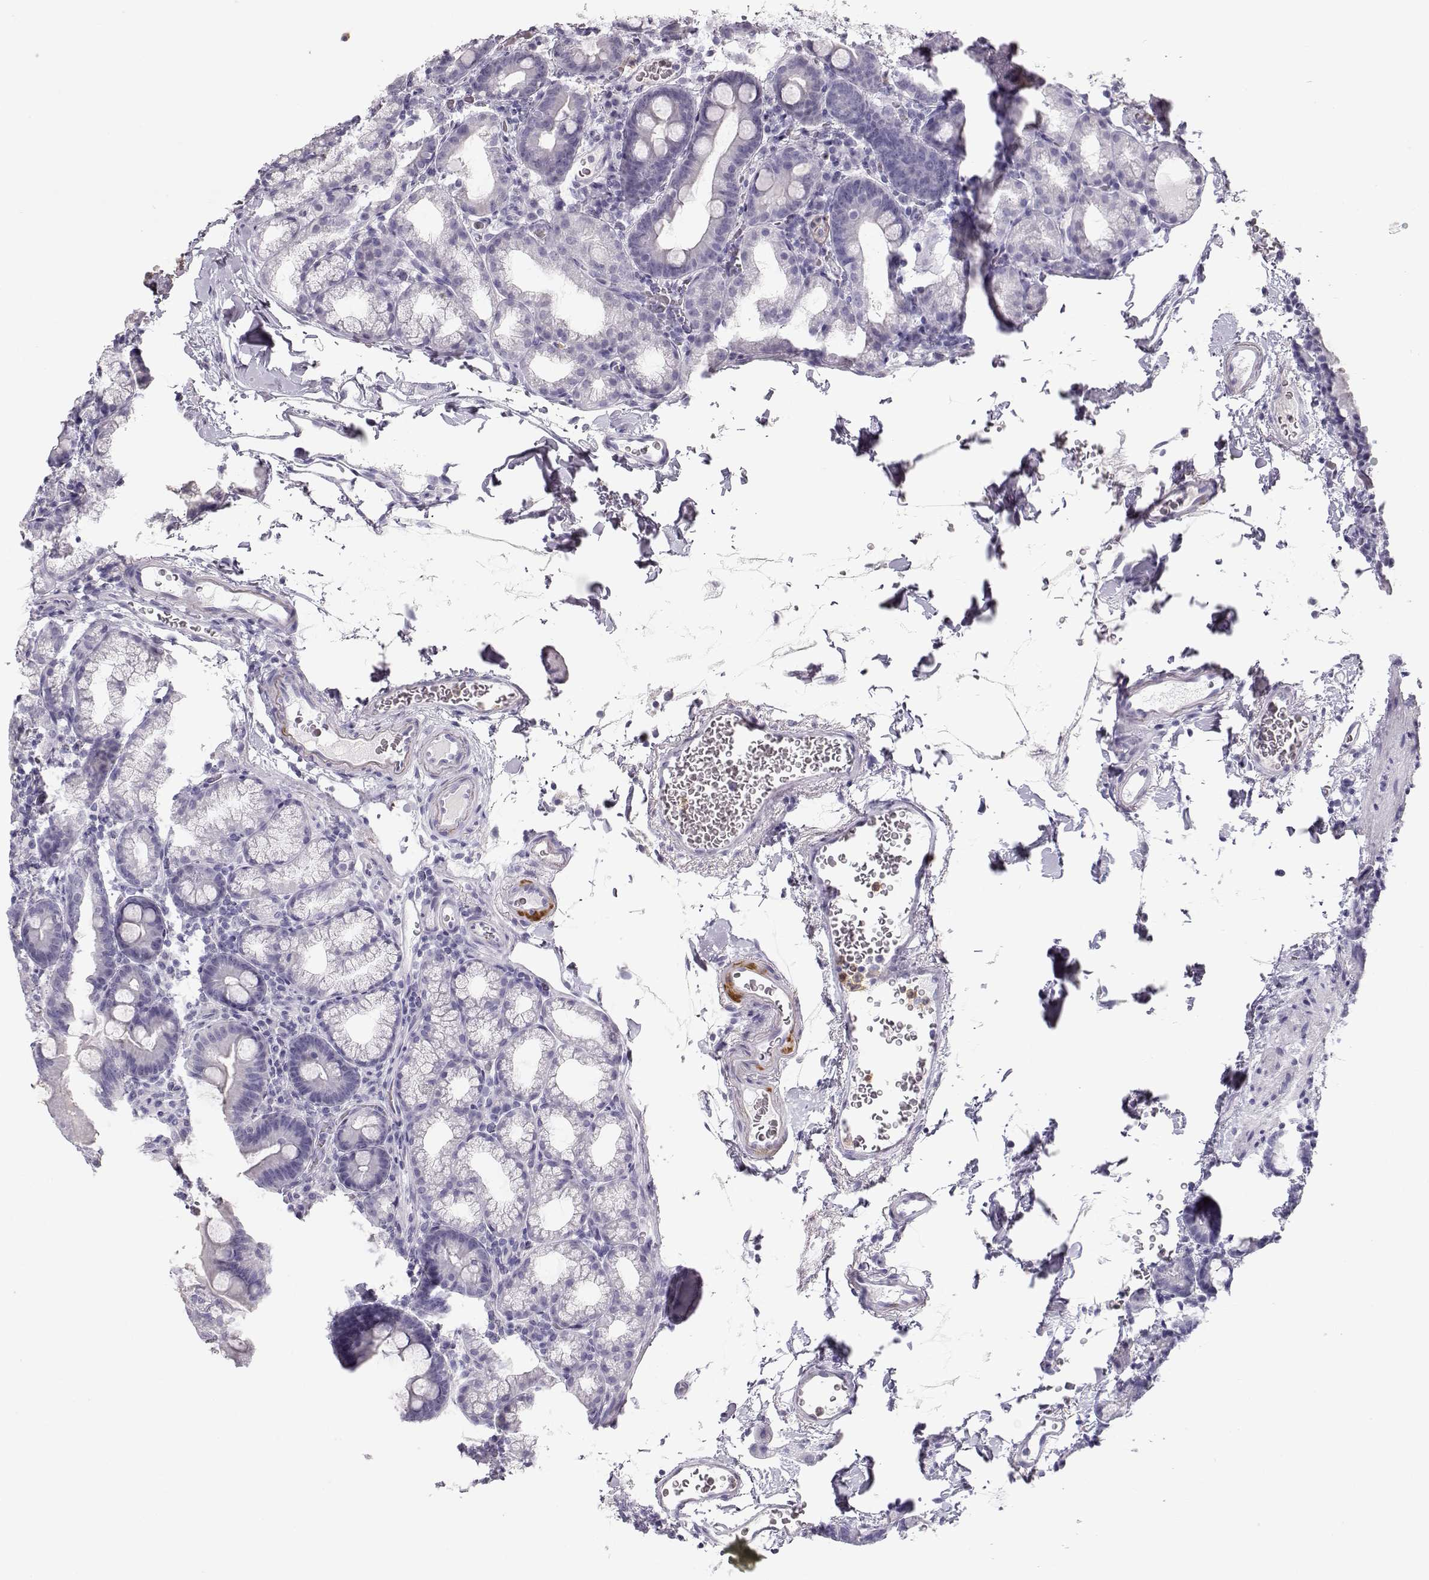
{"staining": {"intensity": "negative", "quantity": "none", "location": "none"}, "tissue": "duodenum", "cell_type": "Glandular cells", "image_type": "normal", "snomed": [{"axis": "morphology", "description": "Normal tissue, NOS"}, {"axis": "topography", "description": "Duodenum"}], "caption": "IHC of normal duodenum exhibits no staining in glandular cells.", "gene": "MIP", "patient": {"sex": "male", "age": 59}}